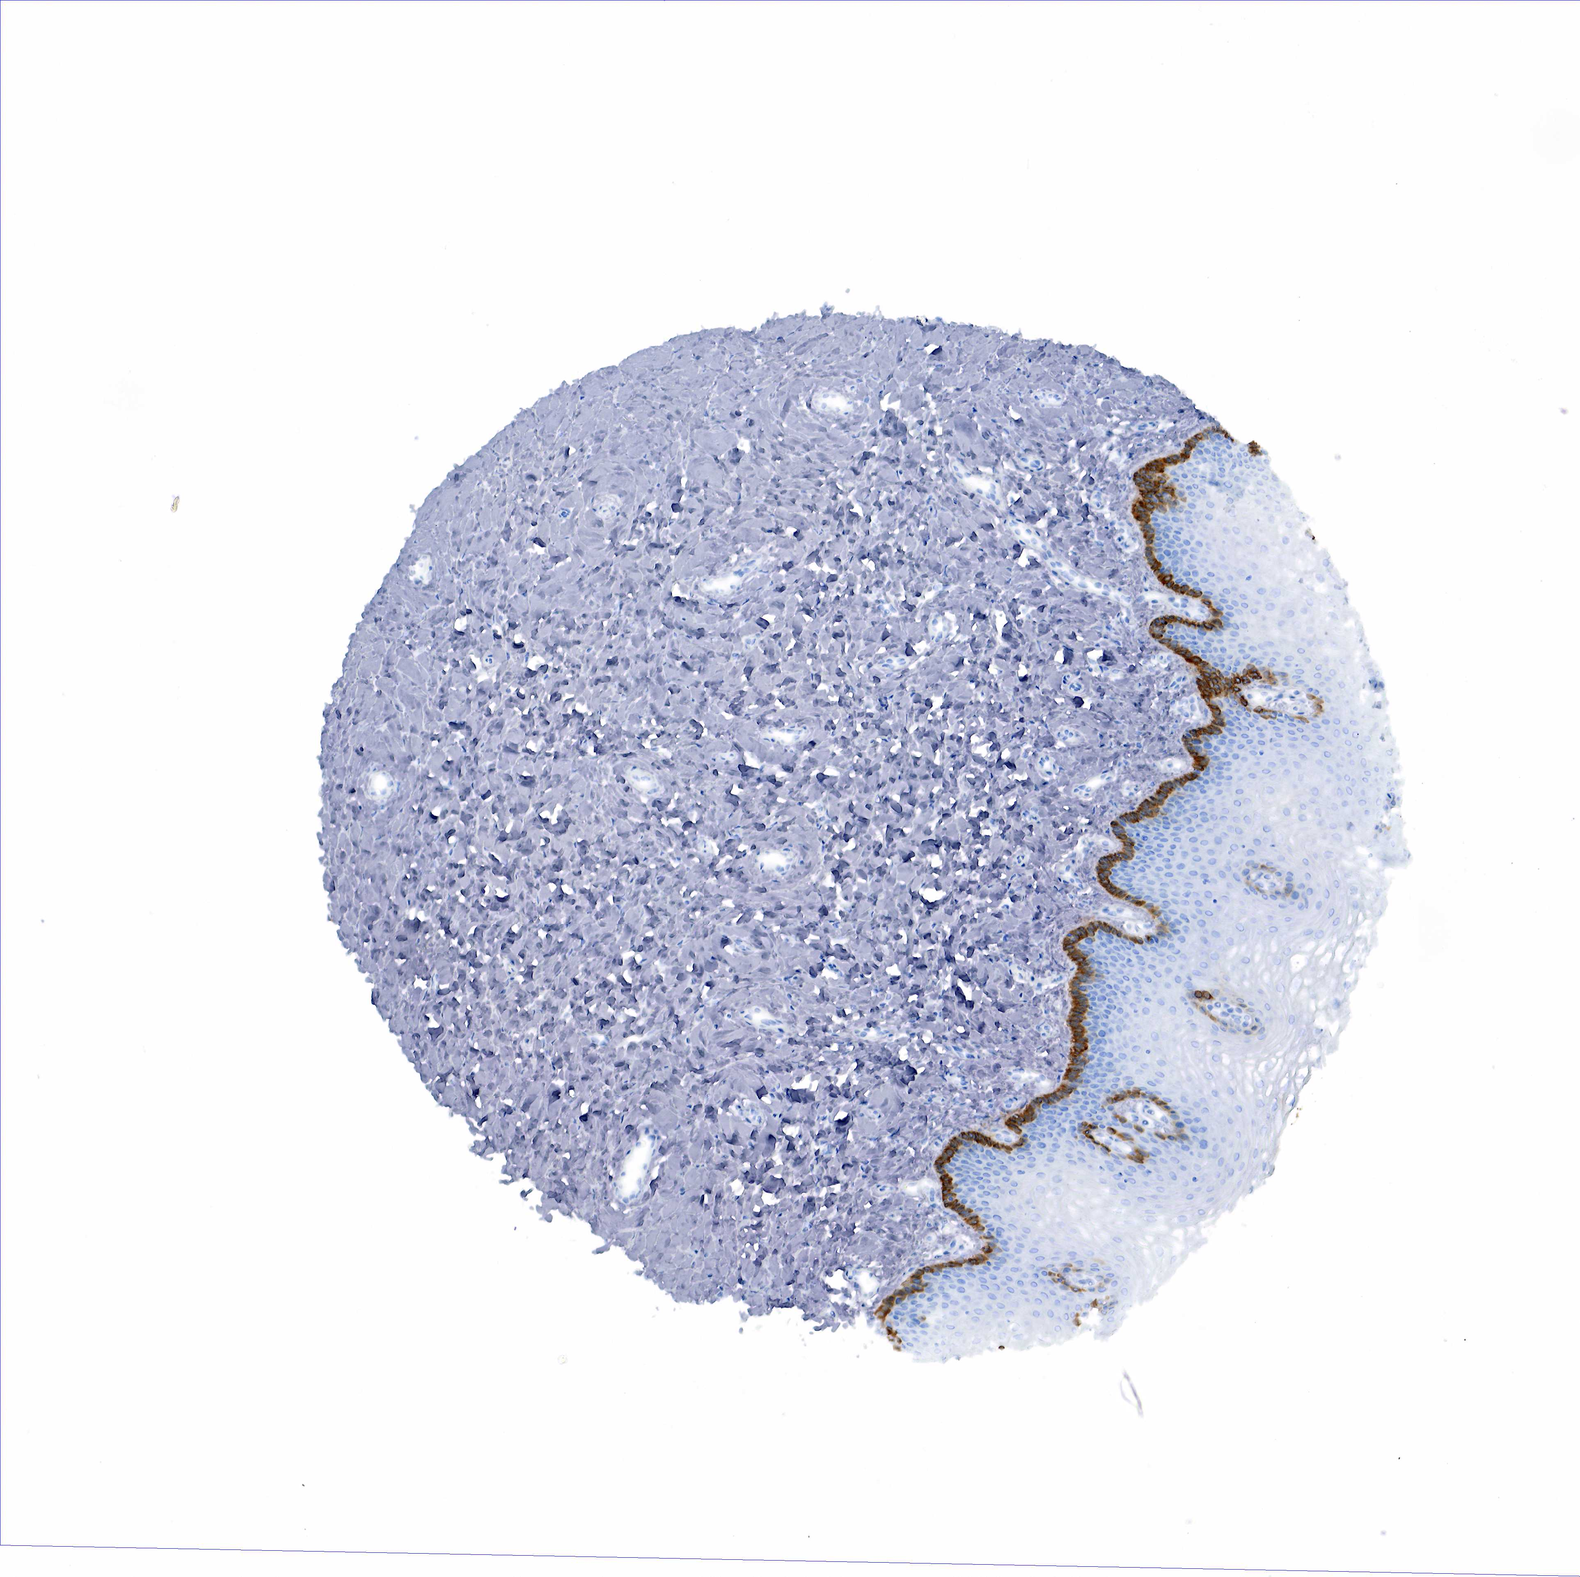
{"staining": {"intensity": "strong", "quantity": "<25%", "location": "cytoplasmic/membranous"}, "tissue": "vagina", "cell_type": "Squamous epithelial cells", "image_type": "normal", "snomed": [{"axis": "morphology", "description": "Normal tissue, NOS"}, {"axis": "topography", "description": "Vagina"}], "caption": "This photomicrograph reveals IHC staining of normal vagina, with medium strong cytoplasmic/membranous expression in about <25% of squamous epithelial cells.", "gene": "KRT19", "patient": {"sex": "female", "age": 68}}